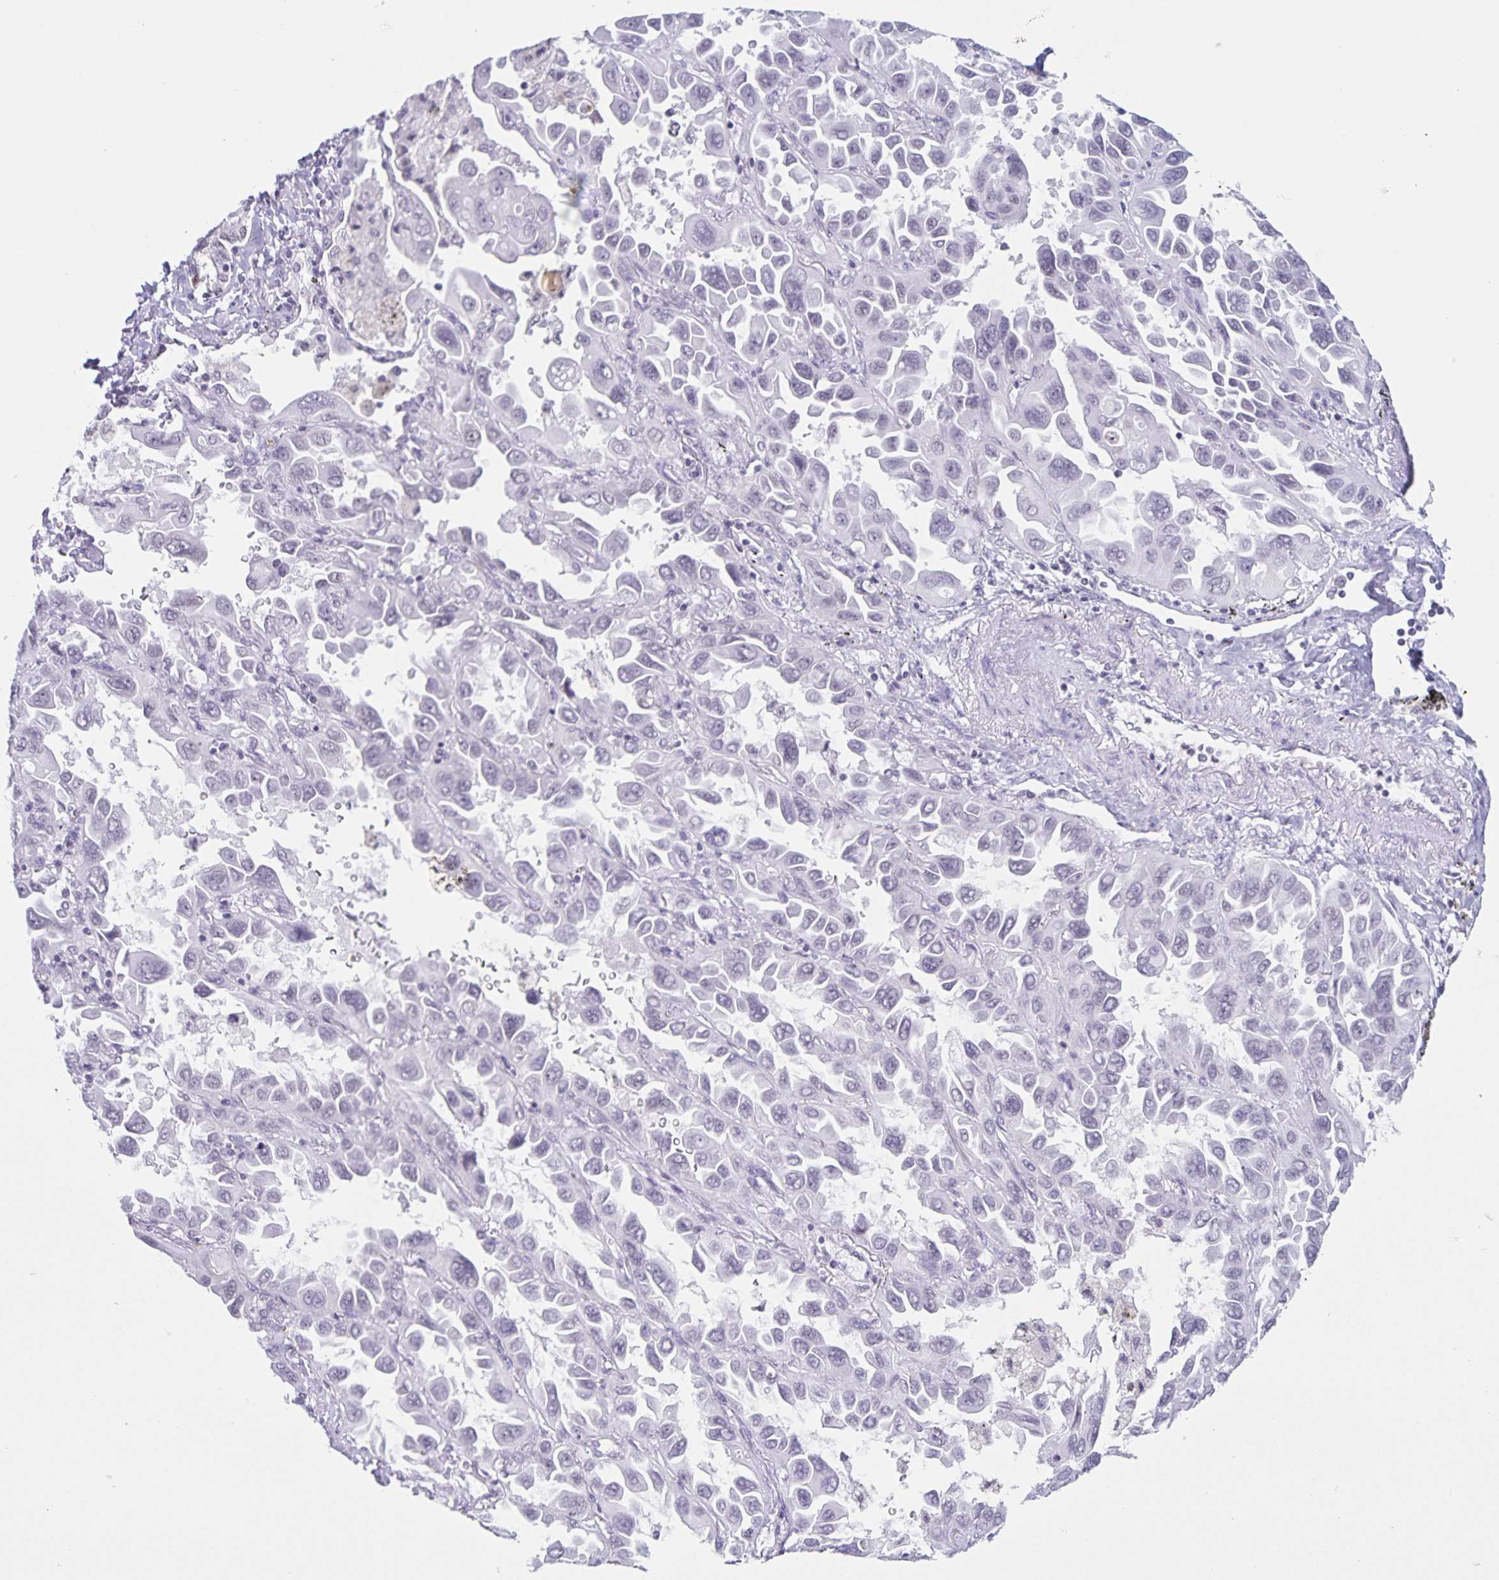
{"staining": {"intensity": "negative", "quantity": "none", "location": "none"}, "tissue": "lung cancer", "cell_type": "Tumor cells", "image_type": "cancer", "snomed": [{"axis": "morphology", "description": "Adenocarcinoma, NOS"}, {"axis": "topography", "description": "Lung"}], "caption": "High power microscopy image of an immunohistochemistry image of lung cancer, revealing no significant positivity in tumor cells.", "gene": "LCE6A", "patient": {"sex": "male", "age": 64}}